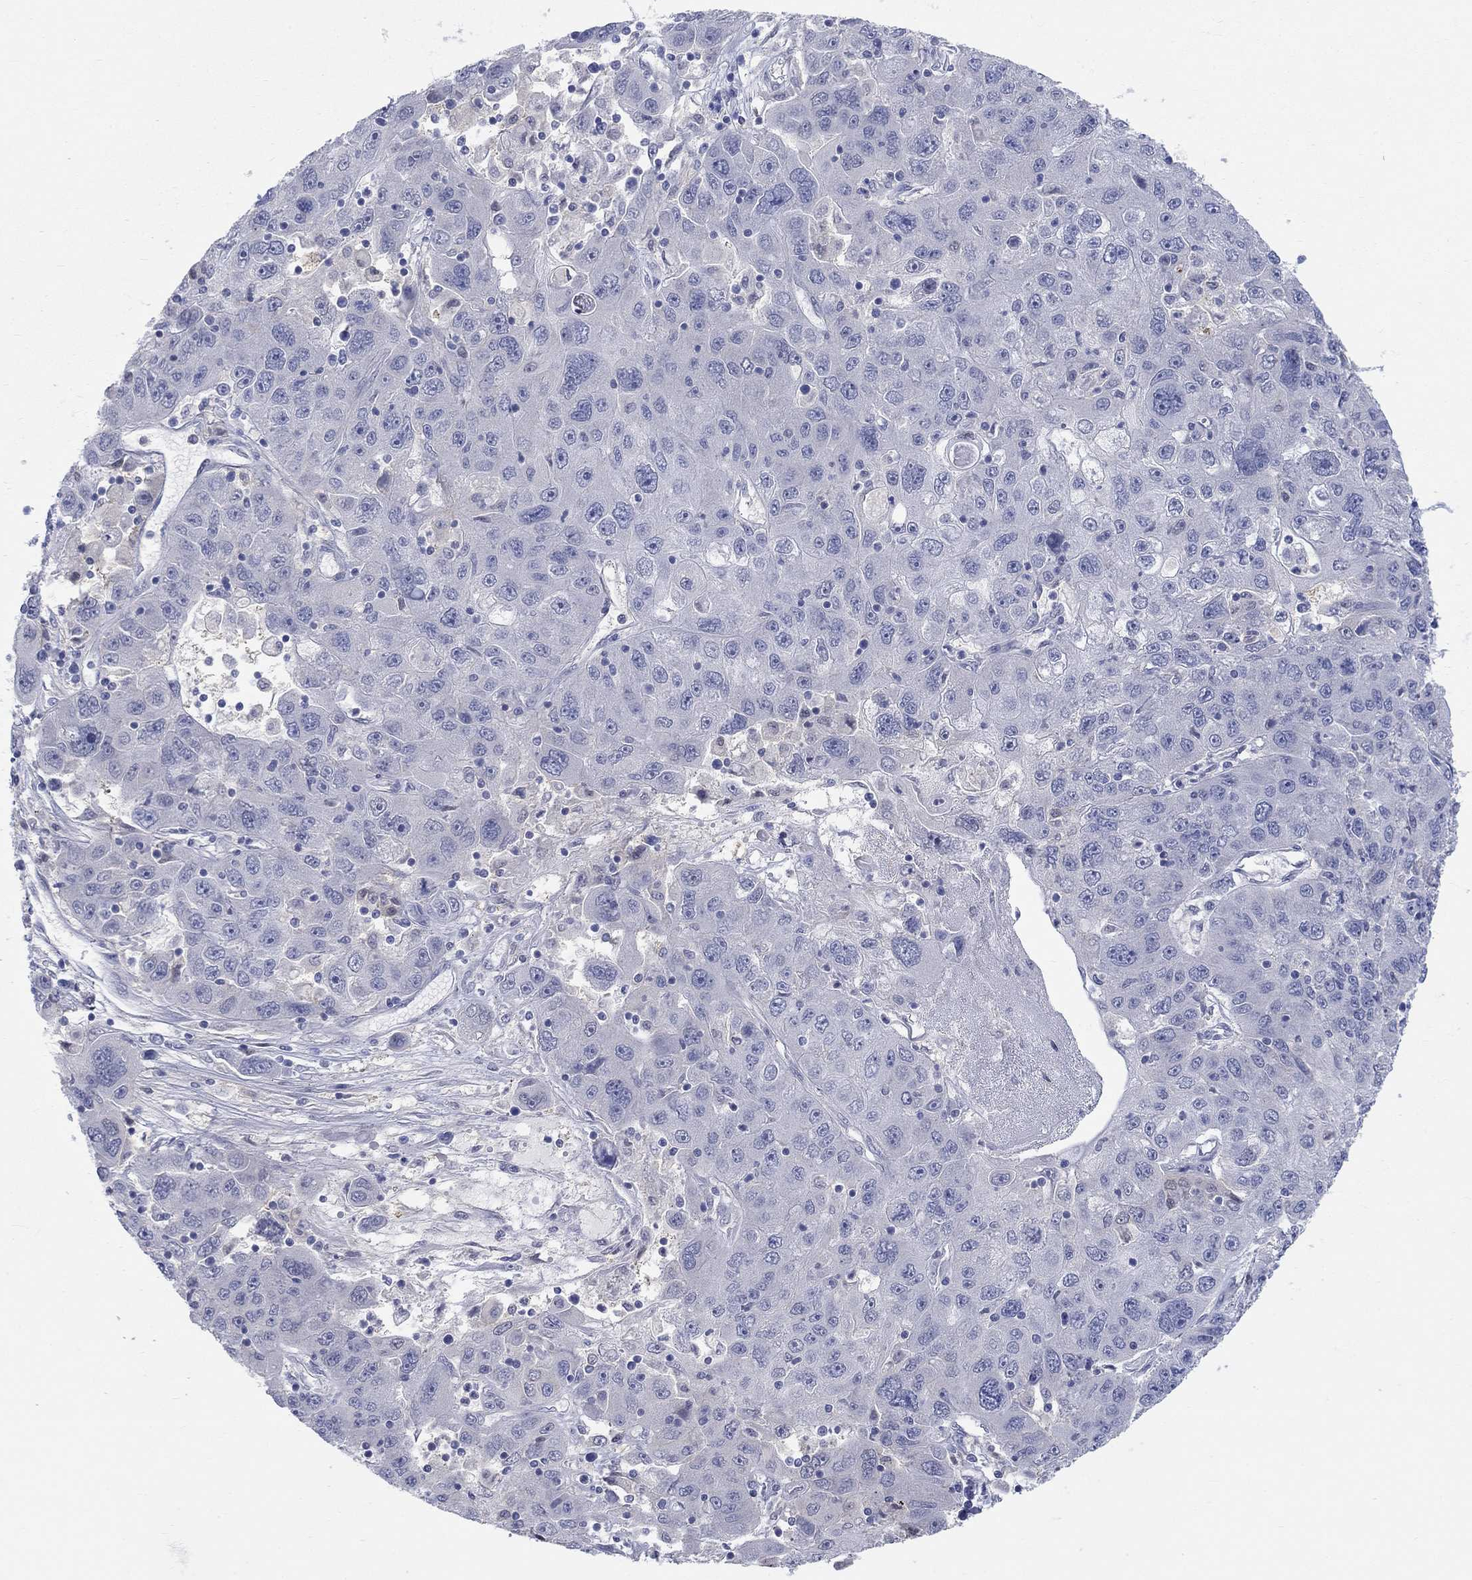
{"staining": {"intensity": "negative", "quantity": "none", "location": "none"}, "tissue": "stomach cancer", "cell_type": "Tumor cells", "image_type": "cancer", "snomed": [{"axis": "morphology", "description": "Adenocarcinoma, NOS"}, {"axis": "topography", "description": "Stomach"}], "caption": "Adenocarcinoma (stomach) stained for a protein using IHC displays no staining tumor cells.", "gene": "EGFLAM", "patient": {"sex": "male", "age": 56}}